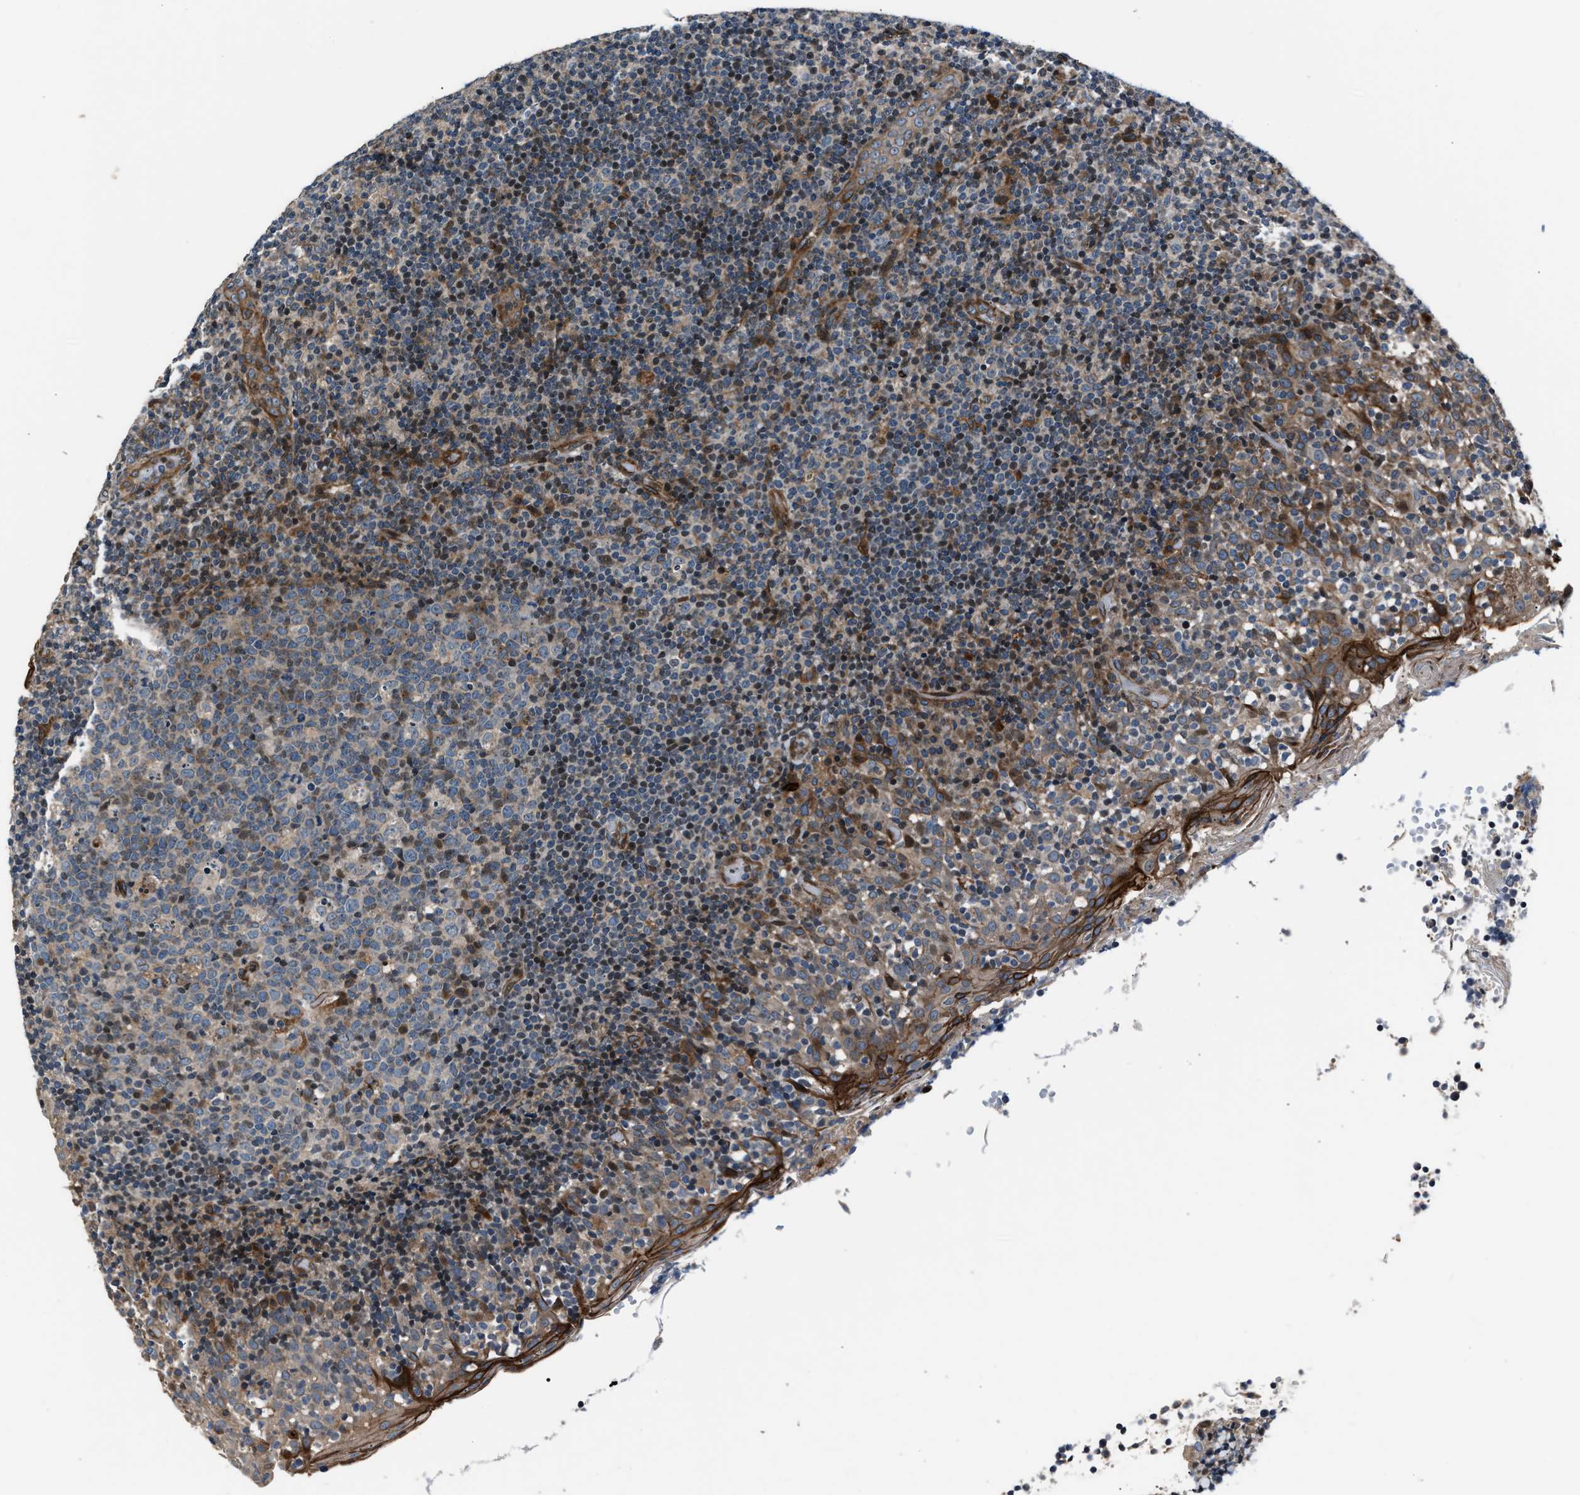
{"staining": {"intensity": "moderate", "quantity": "<25%", "location": "cytoplasmic/membranous"}, "tissue": "tonsil", "cell_type": "Germinal center cells", "image_type": "normal", "snomed": [{"axis": "morphology", "description": "Normal tissue, NOS"}, {"axis": "topography", "description": "Tonsil"}], "caption": "Immunohistochemistry micrograph of normal tonsil stained for a protein (brown), which demonstrates low levels of moderate cytoplasmic/membranous expression in approximately <25% of germinal center cells.", "gene": "DYNC2I1", "patient": {"sex": "female", "age": 19}}